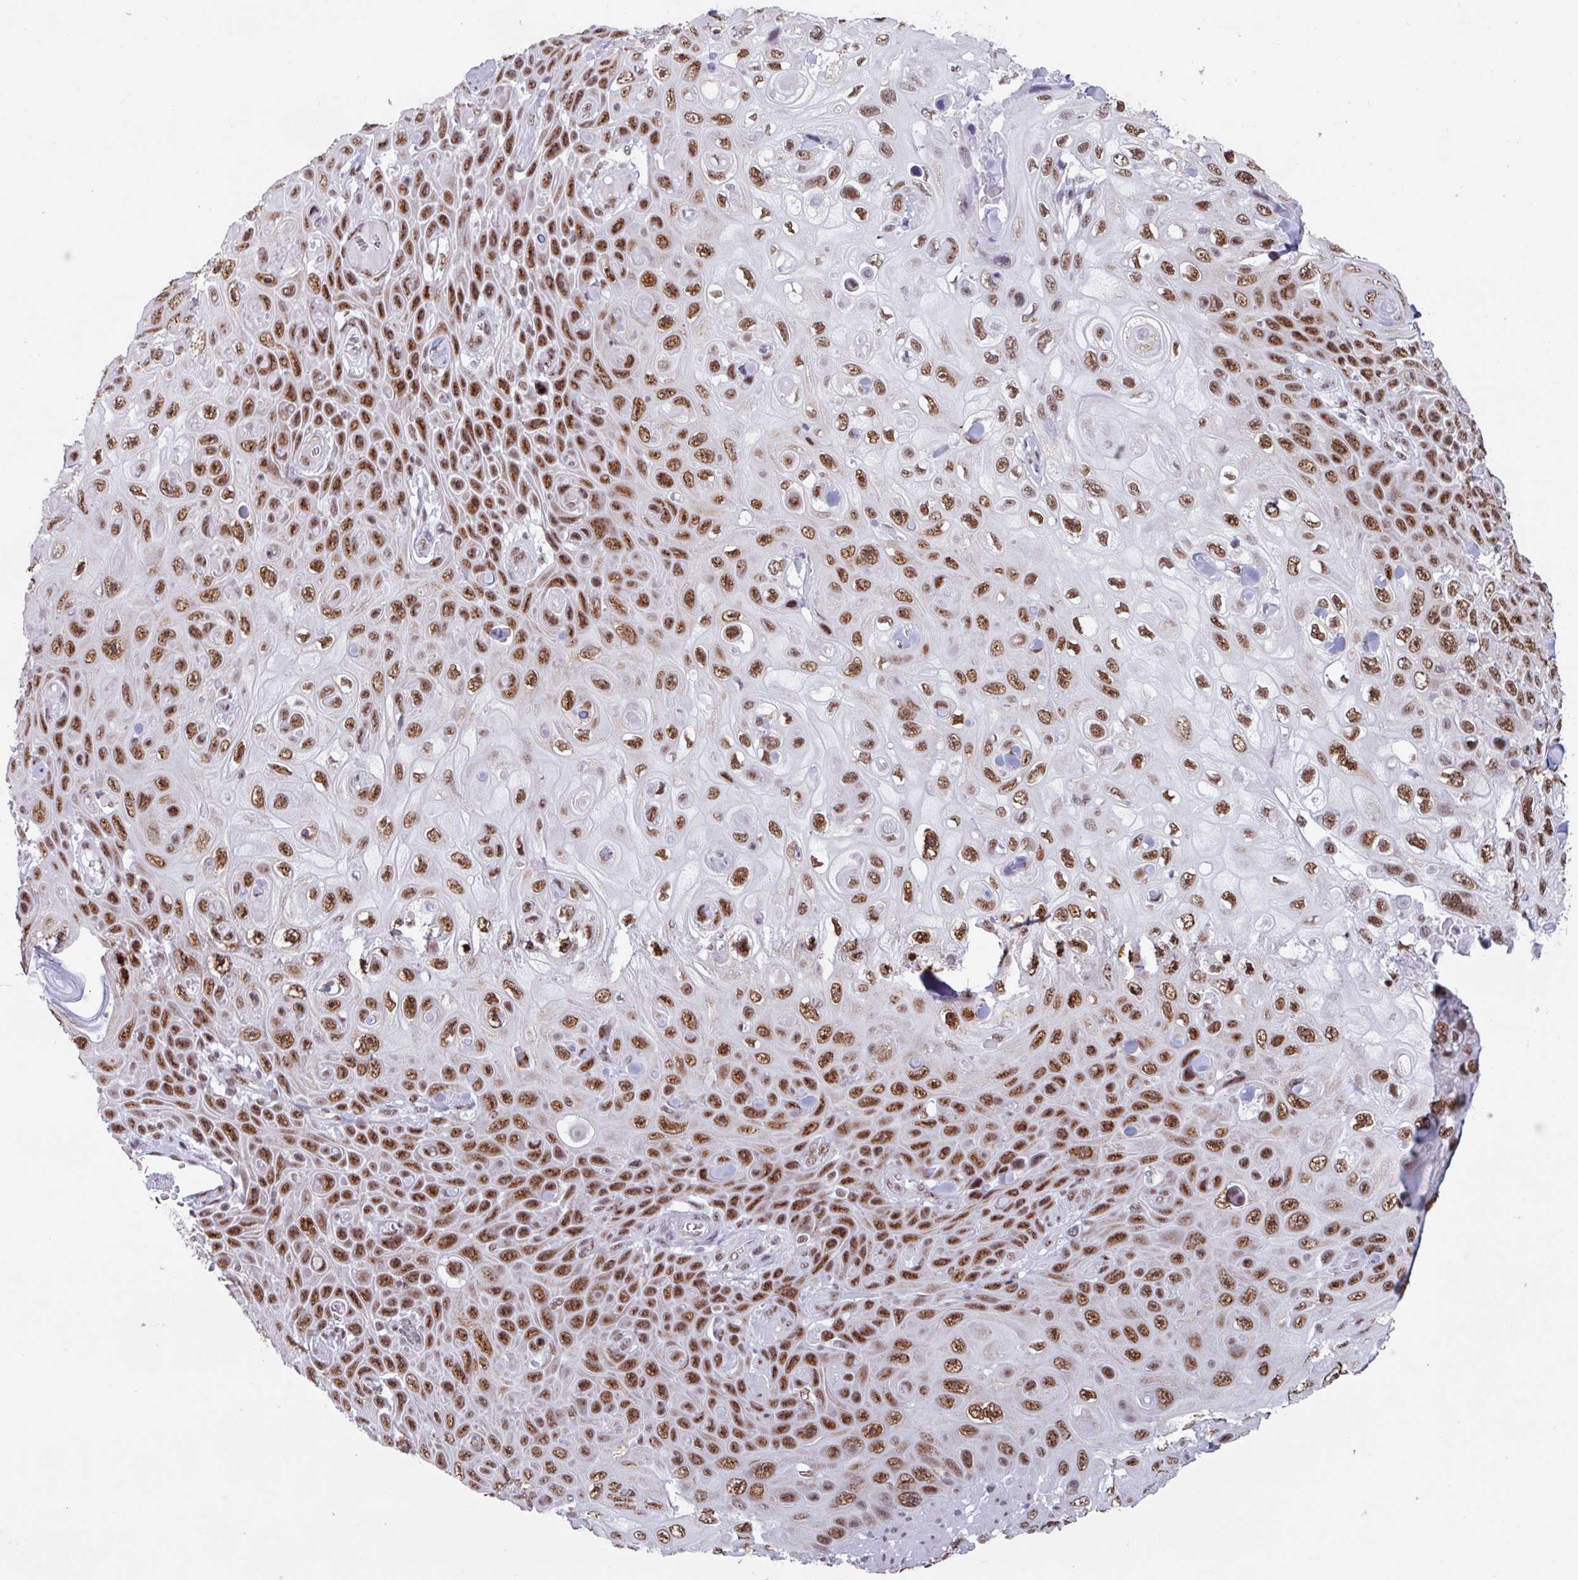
{"staining": {"intensity": "strong", "quantity": ">75%", "location": "nuclear"}, "tissue": "skin cancer", "cell_type": "Tumor cells", "image_type": "cancer", "snomed": [{"axis": "morphology", "description": "Squamous cell carcinoma, NOS"}, {"axis": "topography", "description": "Skin"}], "caption": "Skin cancer tissue reveals strong nuclear expression in about >75% of tumor cells, visualized by immunohistochemistry.", "gene": "PUF60", "patient": {"sex": "male", "age": 82}}